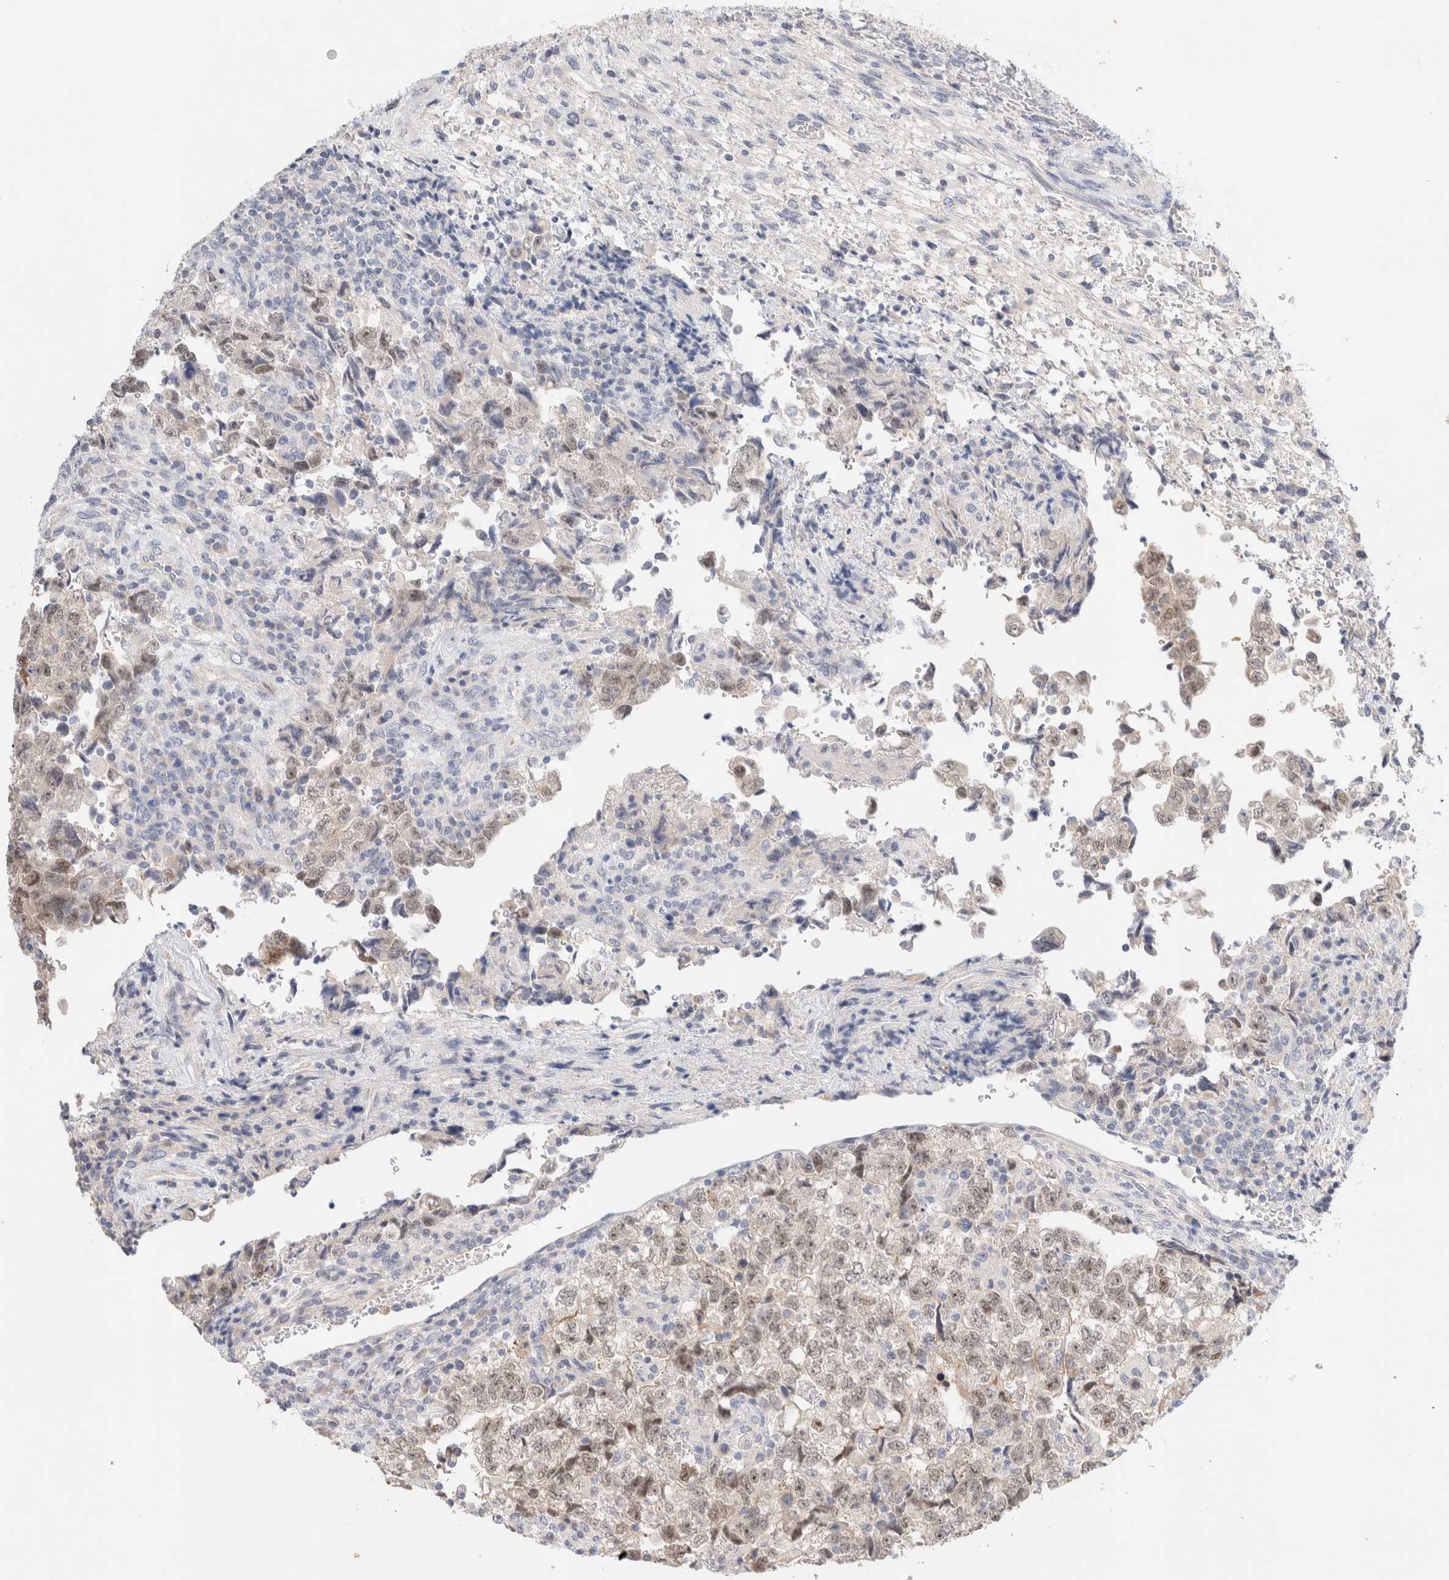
{"staining": {"intensity": "moderate", "quantity": "<25%", "location": "cytoplasmic/membranous"}, "tissue": "testis cancer", "cell_type": "Tumor cells", "image_type": "cancer", "snomed": [{"axis": "morphology", "description": "Normal tissue, NOS"}, {"axis": "morphology", "description": "Carcinoma, Embryonal, NOS"}, {"axis": "topography", "description": "Testis"}], "caption": "Immunohistochemistry (IHC) staining of embryonal carcinoma (testis), which demonstrates low levels of moderate cytoplasmic/membranous staining in approximately <25% of tumor cells indicating moderate cytoplasmic/membranous protein positivity. The staining was performed using DAB (3,3'-diaminobenzidine) (brown) for protein detection and nuclei were counterstained in hematoxylin (blue).", "gene": "SPRTN", "patient": {"sex": "male", "age": 36}}